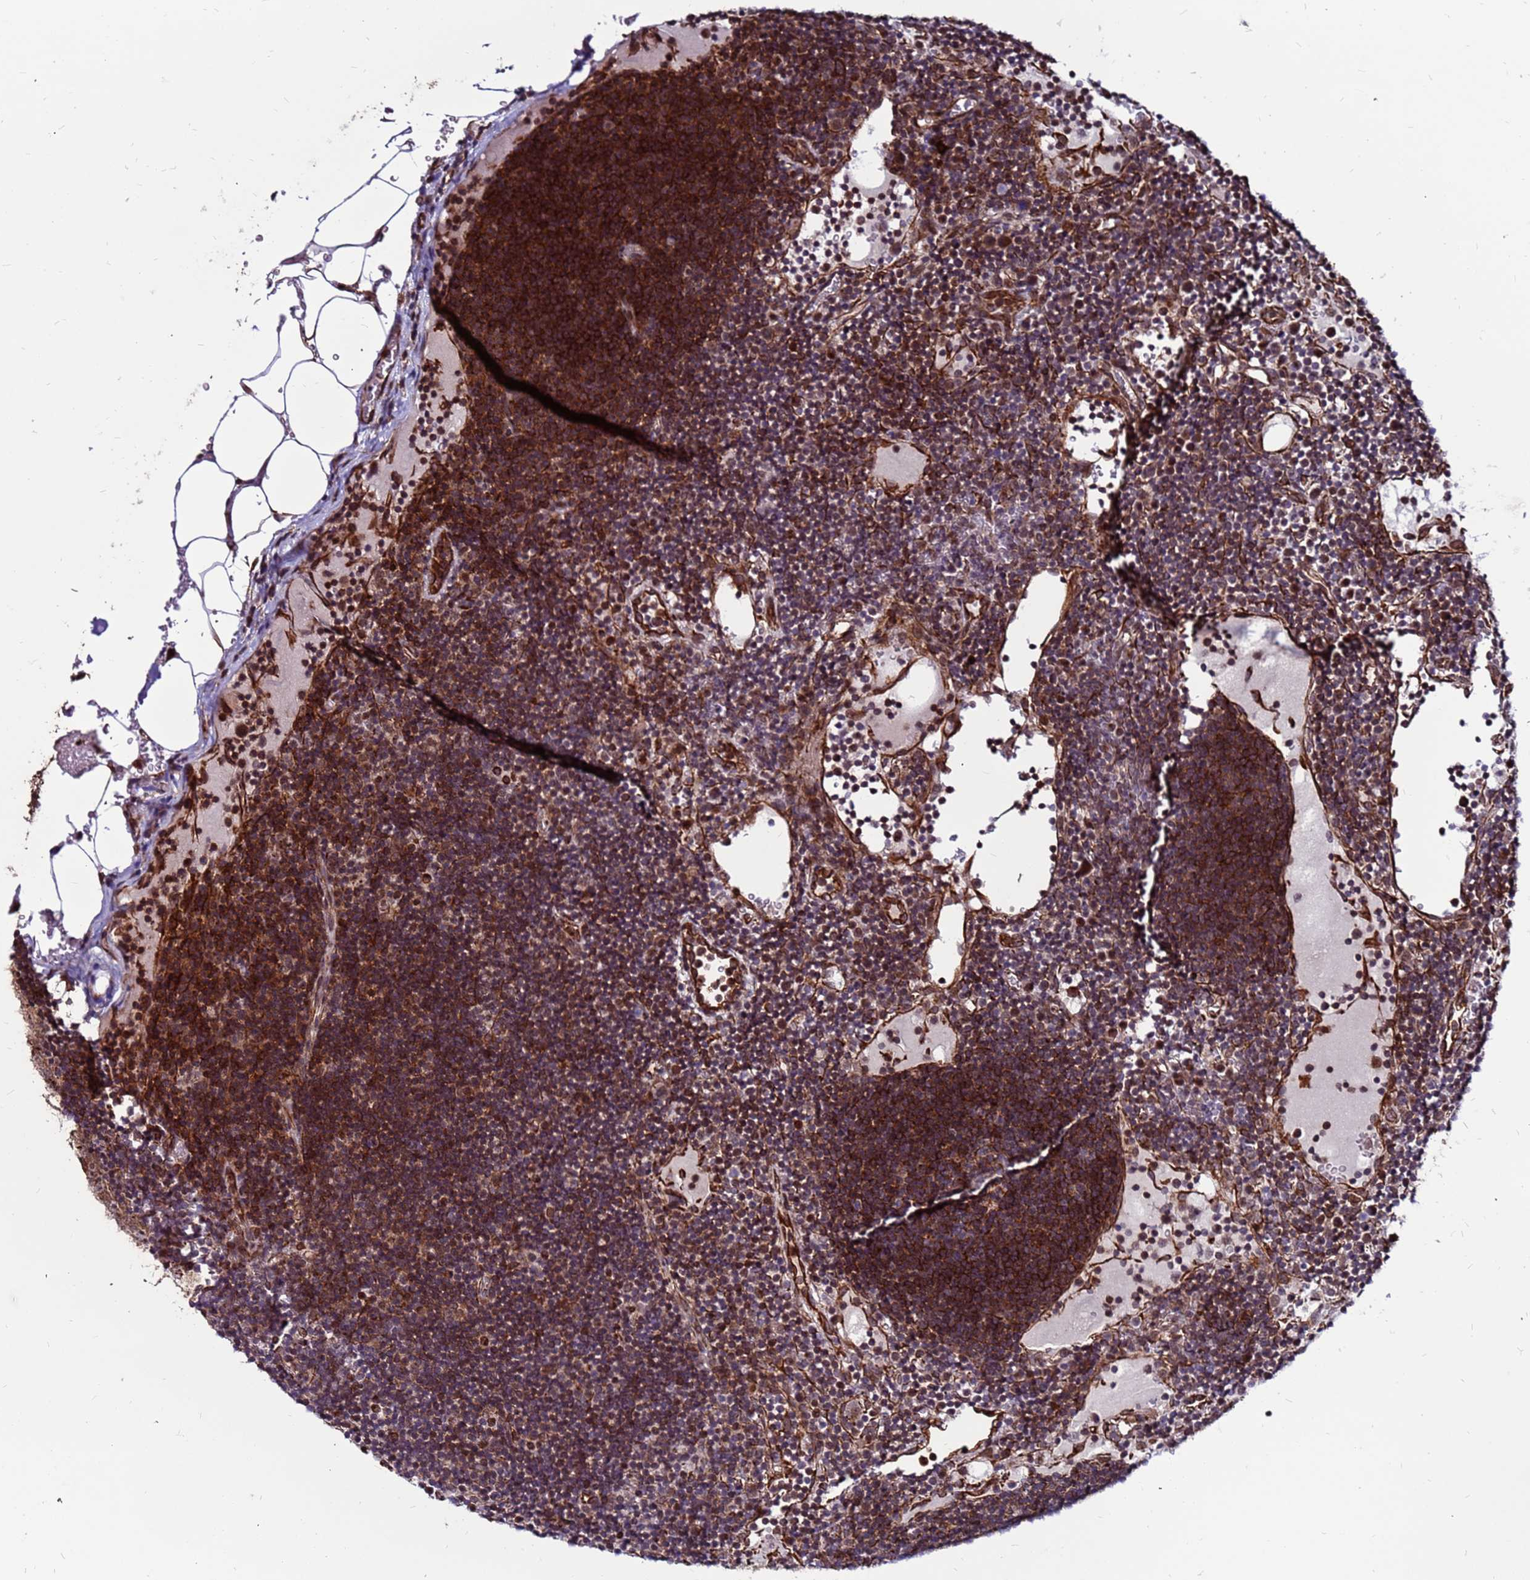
{"staining": {"intensity": "moderate", "quantity": "25%-75%", "location": "cytoplasmic/membranous,nuclear"}, "tissue": "lymph node", "cell_type": "Germinal center cells", "image_type": "normal", "snomed": [{"axis": "morphology", "description": "Normal tissue, NOS"}, {"axis": "topography", "description": "Lymph node"}], "caption": "The immunohistochemical stain labels moderate cytoplasmic/membranous,nuclear expression in germinal center cells of normal lymph node.", "gene": "CLK3", "patient": {"sex": "male", "age": 53}}